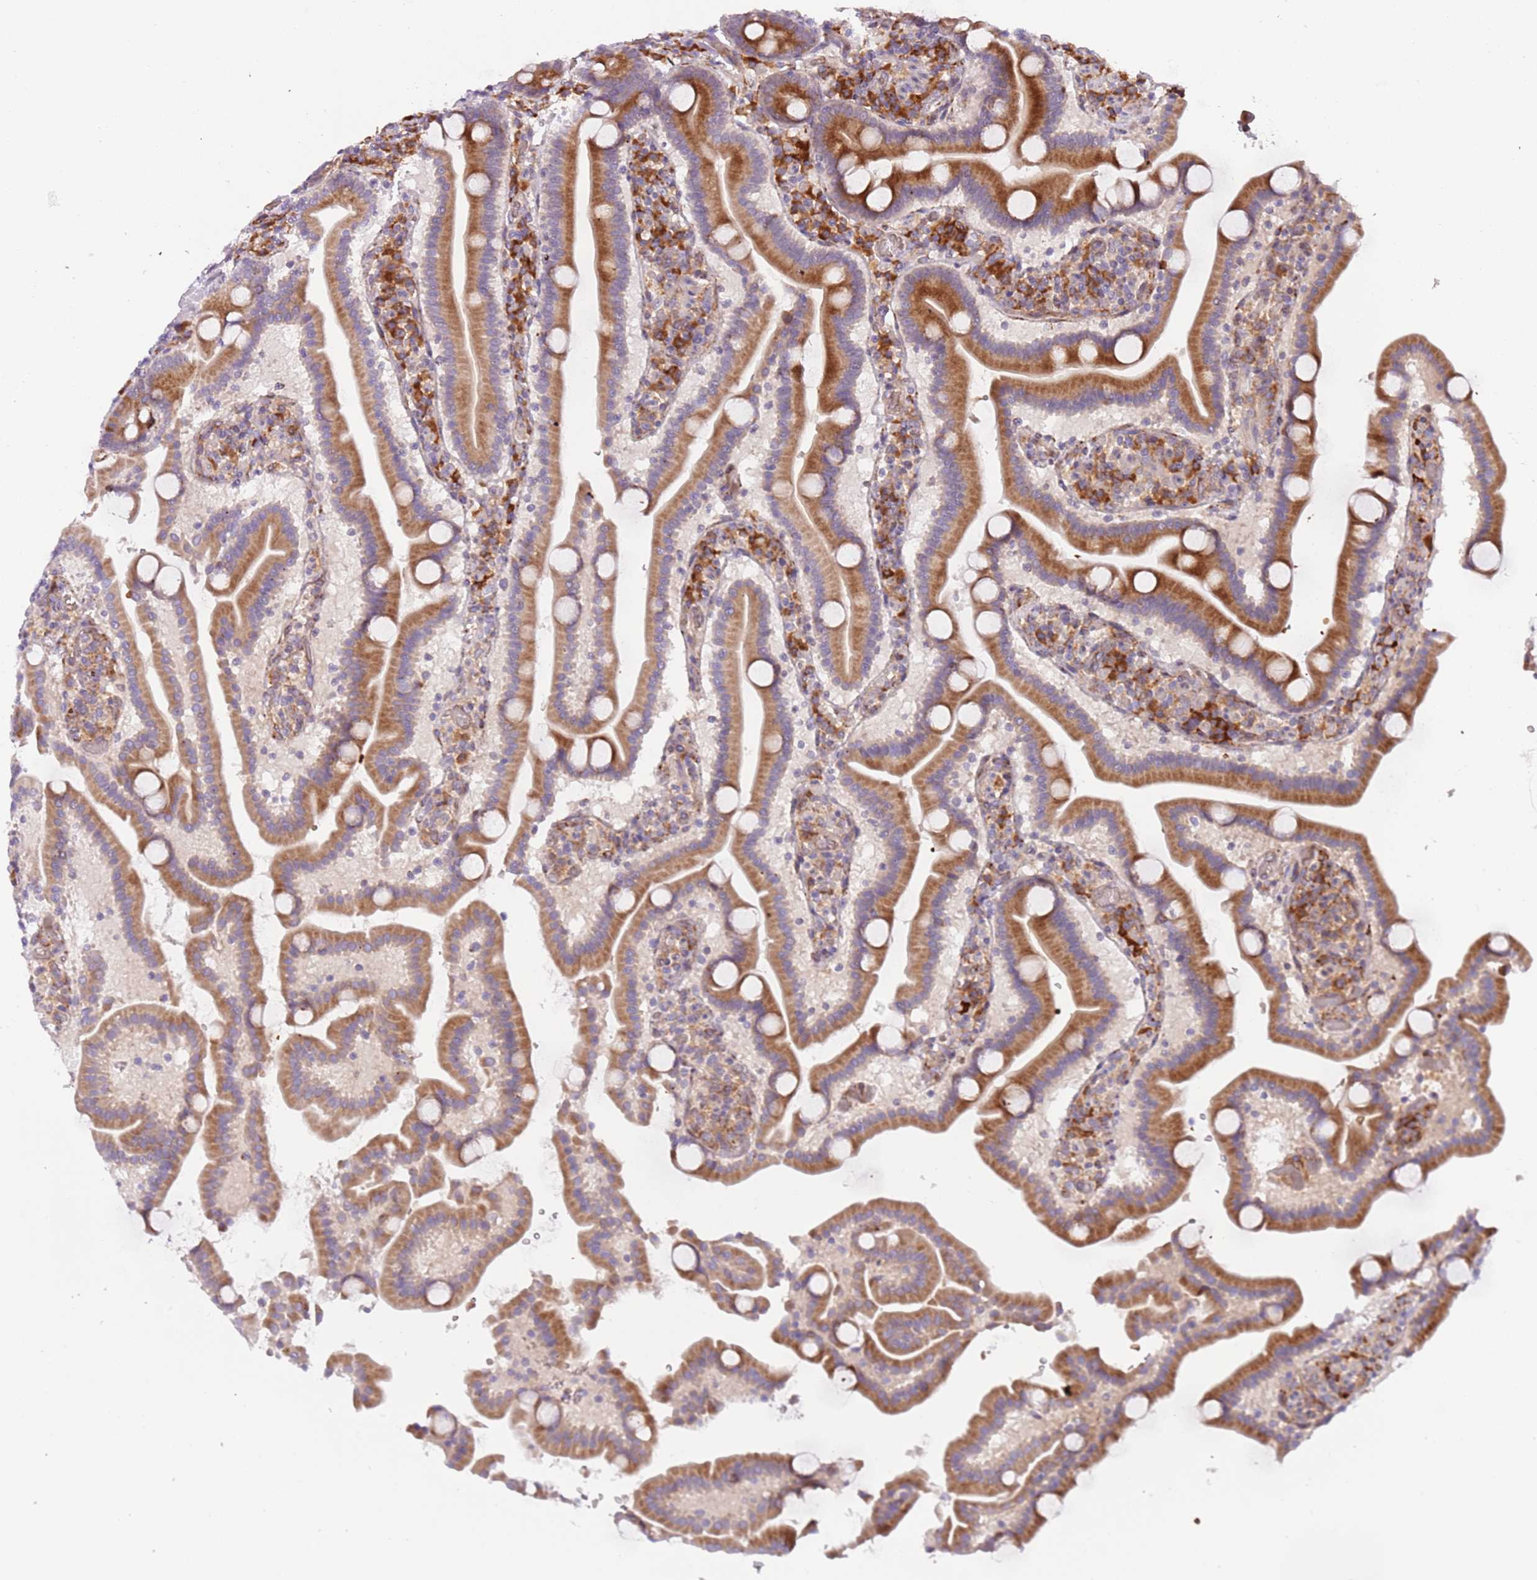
{"staining": {"intensity": "strong", "quantity": ">75%", "location": "cytoplasmic/membranous"}, "tissue": "duodenum", "cell_type": "Glandular cells", "image_type": "normal", "snomed": [{"axis": "morphology", "description": "Normal tissue, NOS"}, {"axis": "topography", "description": "Duodenum"}], "caption": "Immunohistochemistry (IHC) staining of benign duodenum, which reveals high levels of strong cytoplasmic/membranous staining in about >75% of glandular cells indicating strong cytoplasmic/membranous protein expression. The staining was performed using DAB (brown) for protein detection and nuclei were counterstained in hematoxylin (blue).", "gene": "VWCE", "patient": {"sex": "male", "age": 55}}